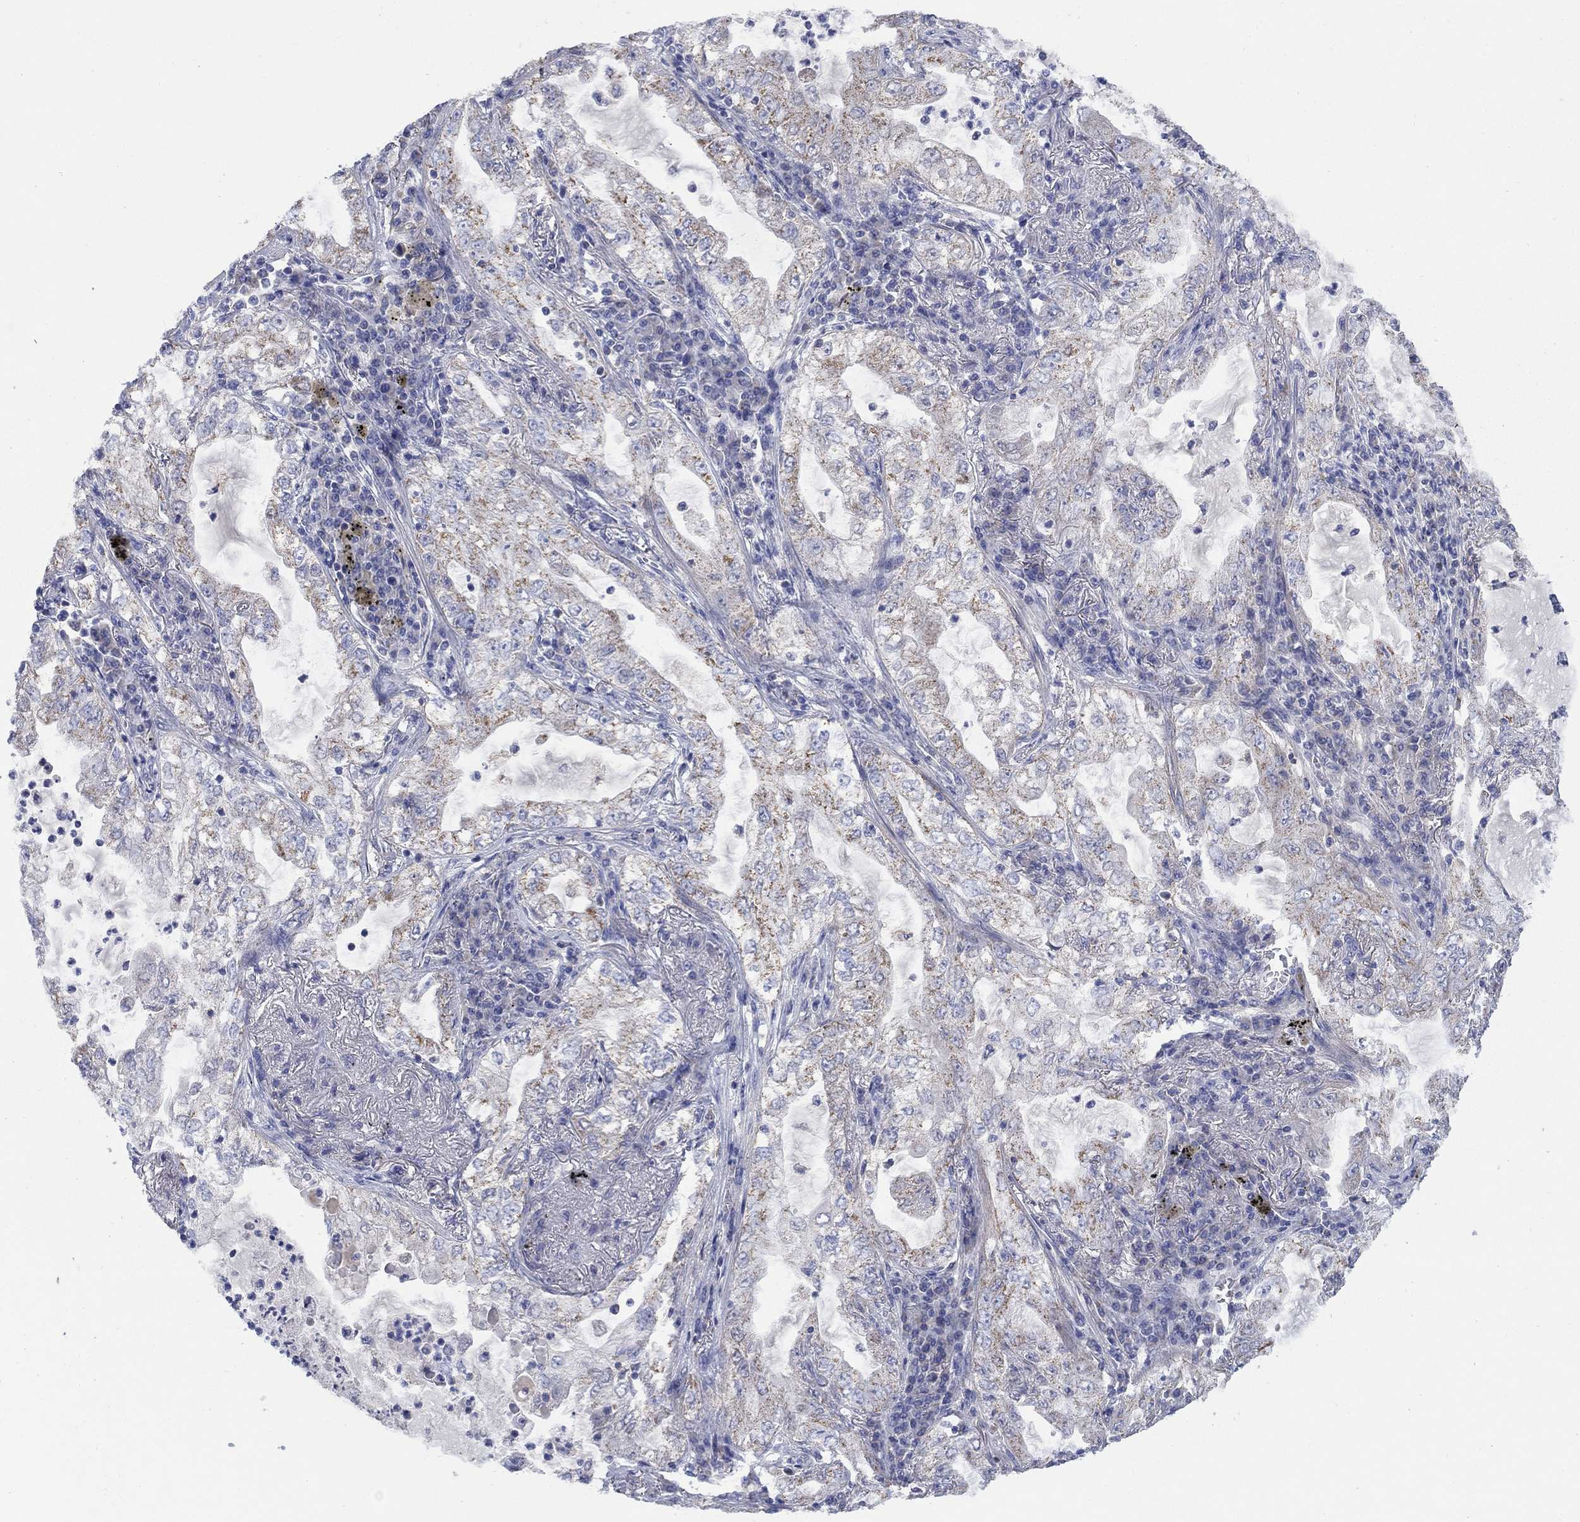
{"staining": {"intensity": "moderate", "quantity": ">75%", "location": "cytoplasmic/membranous"}, "tissue": "lung cancer", "cell_type": "Tumor cells", "image_type": "cancer", "snomed": [{"axis": "morphology", "description": "Adenocarcinoma, NOS"}, {"axis": "topography", "description": "Lung"}], "caption": "Human adenocarcinoma (lung) stained with a protein marker reveals moderate staining in tumor cells.", "gene": "CLVS1", "patient": {"sex": "female", "age": 73}}